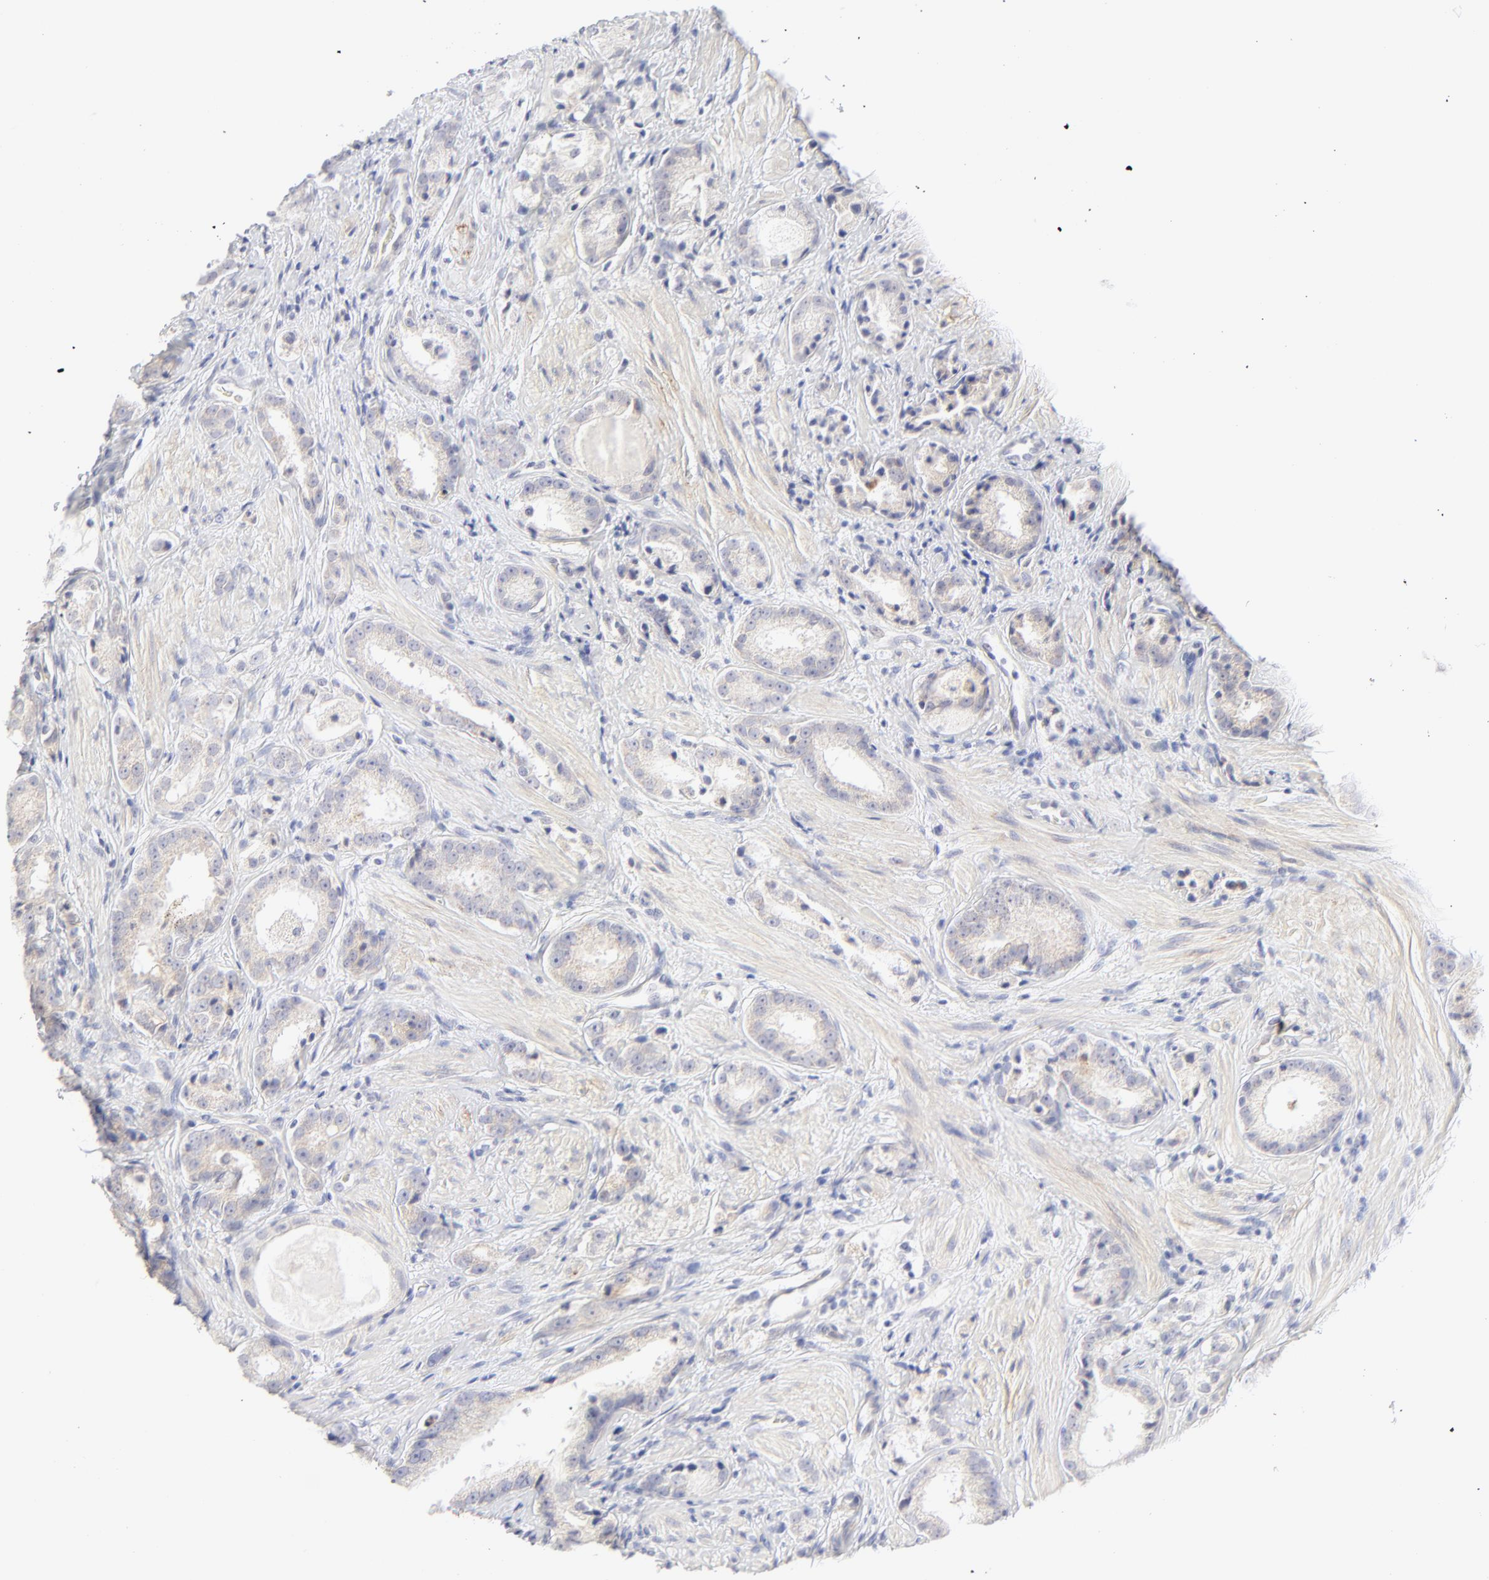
{"staining": {"intensity": "weak", "quantity": "25%-75%", "location": "cytoplasmic/membranous"}, "tissue": "prostate cancer", "cell_type": "Tumor cells", "image_type": "cancer", "snomed": [{"axis": "morphology", "description": "Adenocarcinoma, Medium grade"}, {"axis": "topography", "description": "Prostate"}], "caption": "Prostate cancer stained with DAB (3,3'-diaminobenzidine) IHC demonstrates low levels of weak cytoplasmic/membranous positivity in about 25%-75% of tumor cells. (brown staining indicates protein expression, while blue staining denotes nuclei).", "gene": "NPNT", "patient": {"sex": "male", "age": 53}}